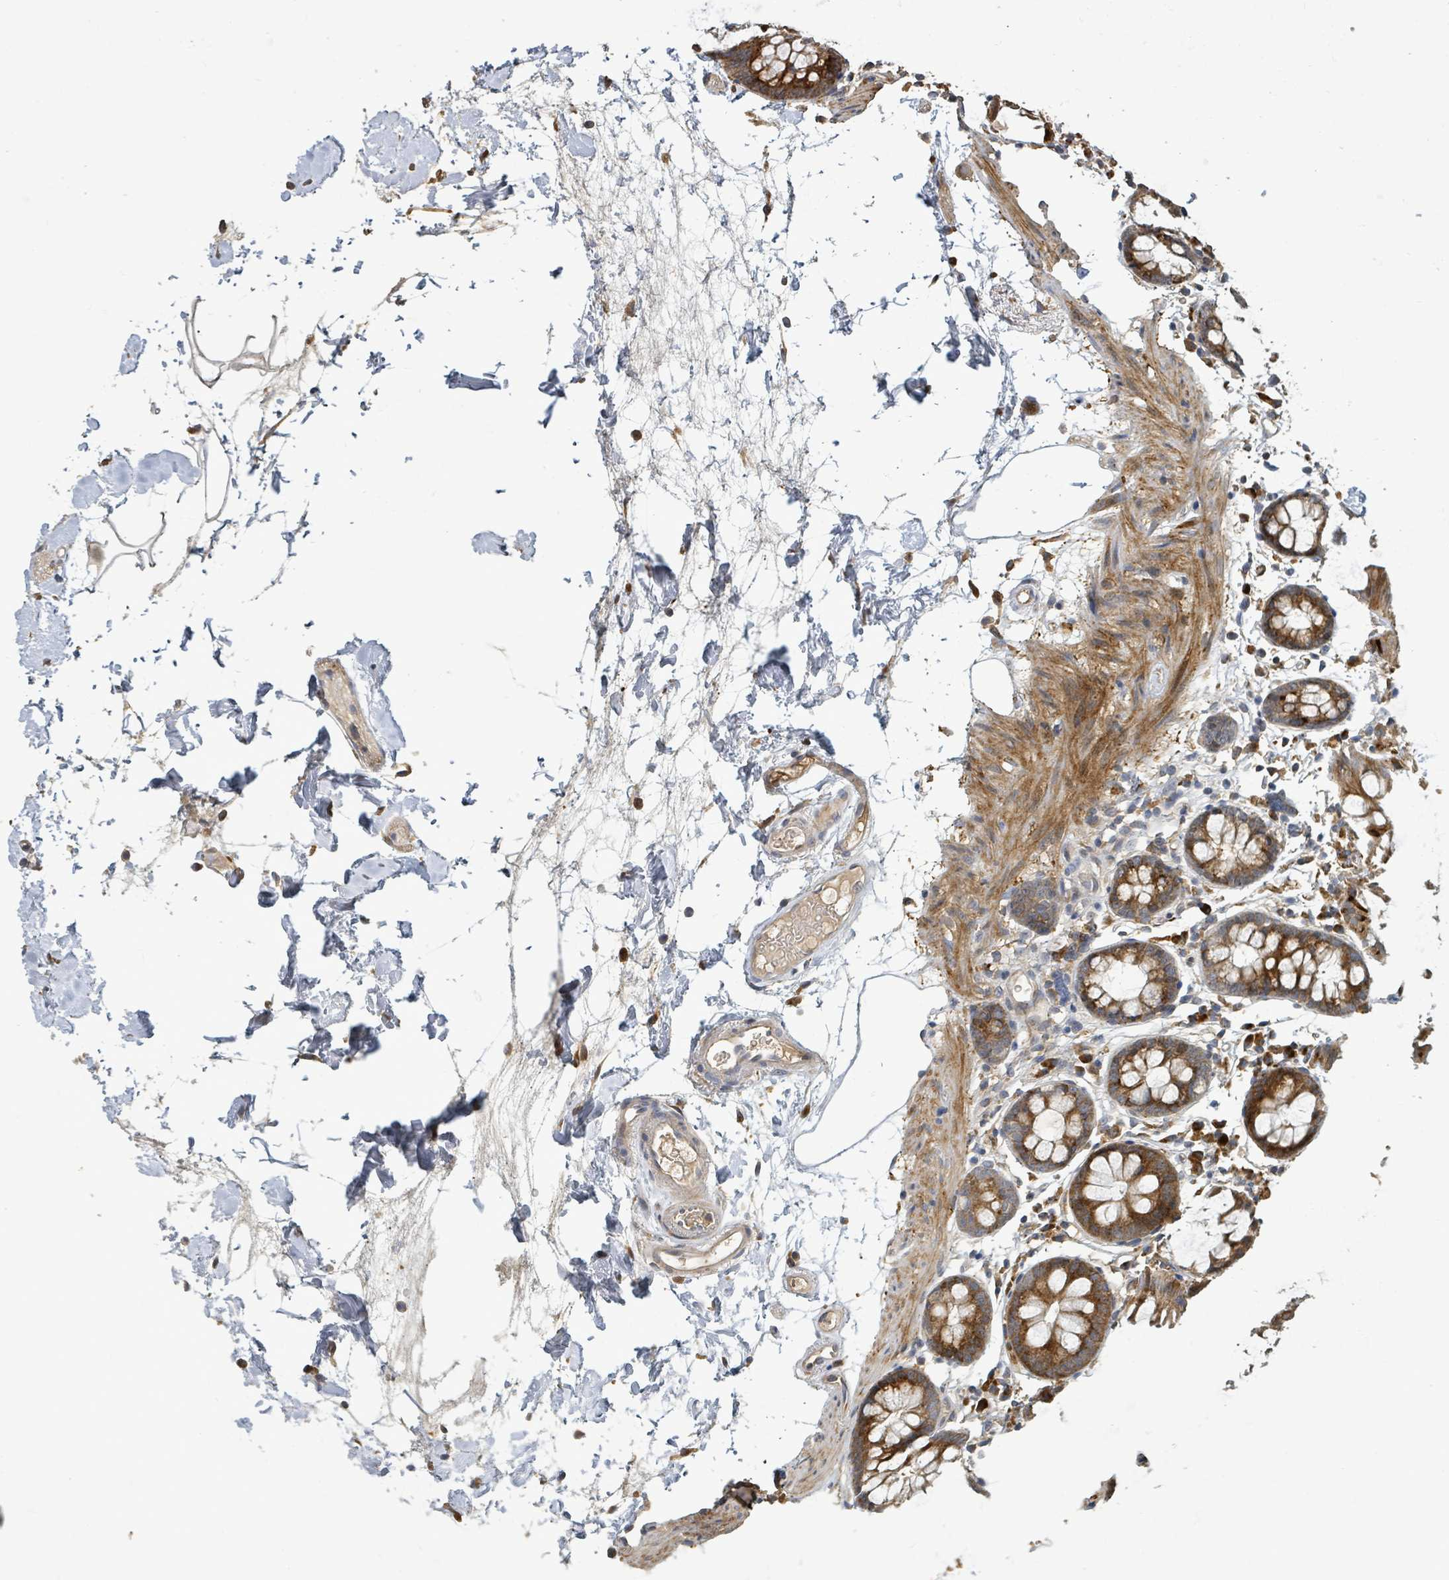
{"staining": {"intensity": "moderate", "quantity": ">75%", "location": "cytoplasmic/membranous"}, "tissue": "colon", "cell_type": "Endothelial cells", "image_type": "normal", "snomed": [{"axis": "morphology", "description": "Normal tissue, NOS"}, {"axis": "topography", "description": "Colon"}], "caption": "Colon was stained to show a protein in brown. There is medium levels of moderate cytoplasmic/membranous positivity in approximately >75% of endothelial cells. Immunohistochemistry stains the protein in brown and the nuclei are stained blue.", "gene": "STARD4", "patient": {"sex": "female", "age": 84}}